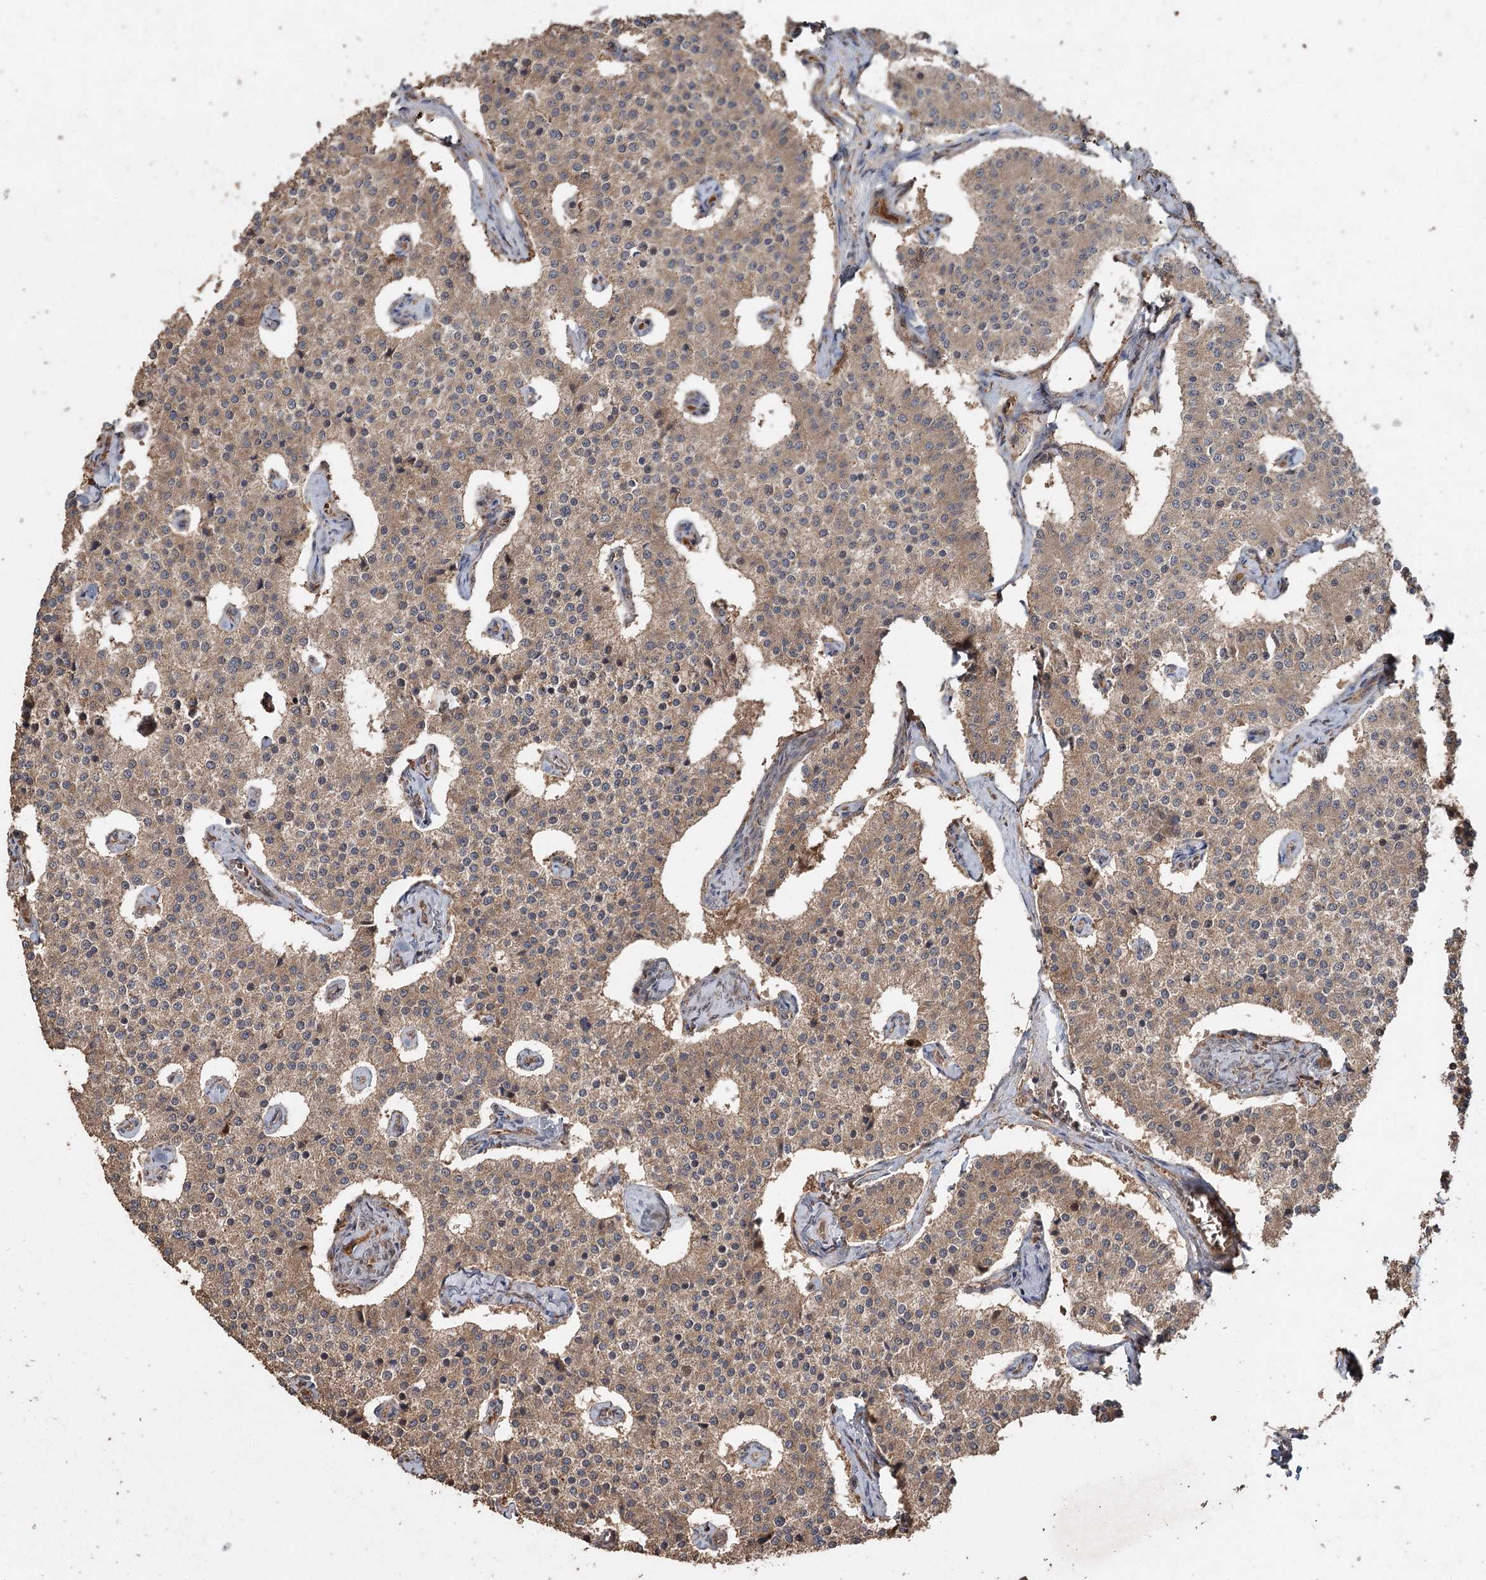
{"staining": {"intensity": "weak", "quantity": ">75%", "location": "cytoplasmic/membranous"}, "tissue": "carcinoid", "cell_type": "Tumor cells", "image_type": "cancer", "snomed": [{"axis": "morphology", "description": "Carcinoid, malignant, NOS"}, {"axis": "topography", "description": "Colon"}], "caption": "DAB immunohistochemical staining of human malignant carcinoid shows weak cytoplasmic/membranous protein staining in about >75% of tumor cells.", "gene": "FBXO7", "patient": {"sex": "female", "age": 52}}